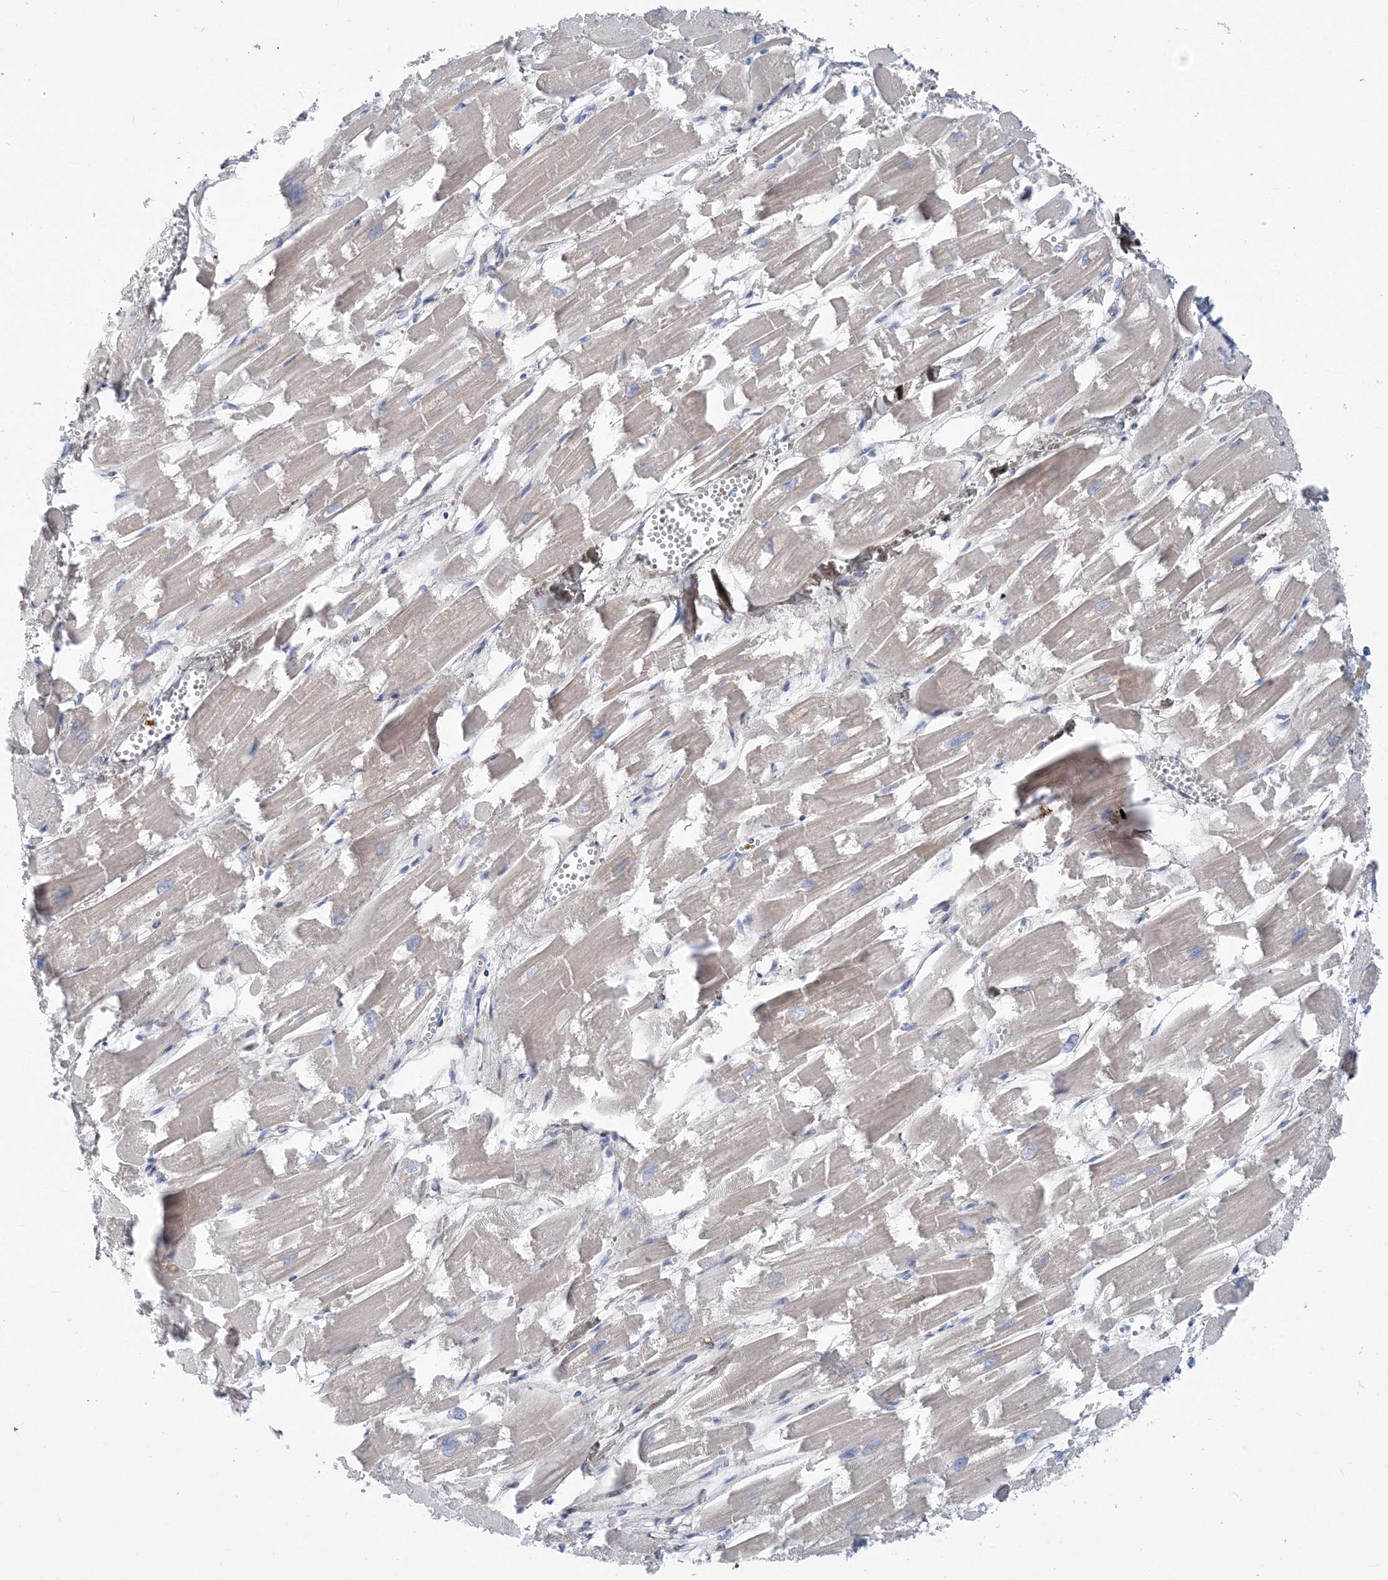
{"staining": {"intensity": "weak", "quantity": "<25%", "location": "cytoplasmic/membranous"}, "tissue": "heart muscle", "cell_type": "Cardiomyocytes", "image_type": "normal", "snomed": [{"axis": "morphology", "description": "Normal tissue, NOS"}, {"axis": "topography", "description": "Heart"}], "caption": "The immunohistochemistry micrograph has no significant positivity in cardiomyocytes of heart muscle. Brightfield microscopy of immunohistochemistry stained with DAB (3,3'-diaminobenzidine) (brown) and hematoxylin (blue), captured at high magnification.", "gene": "MOXD1", "patient": {"sex": "male", "age": 54}}